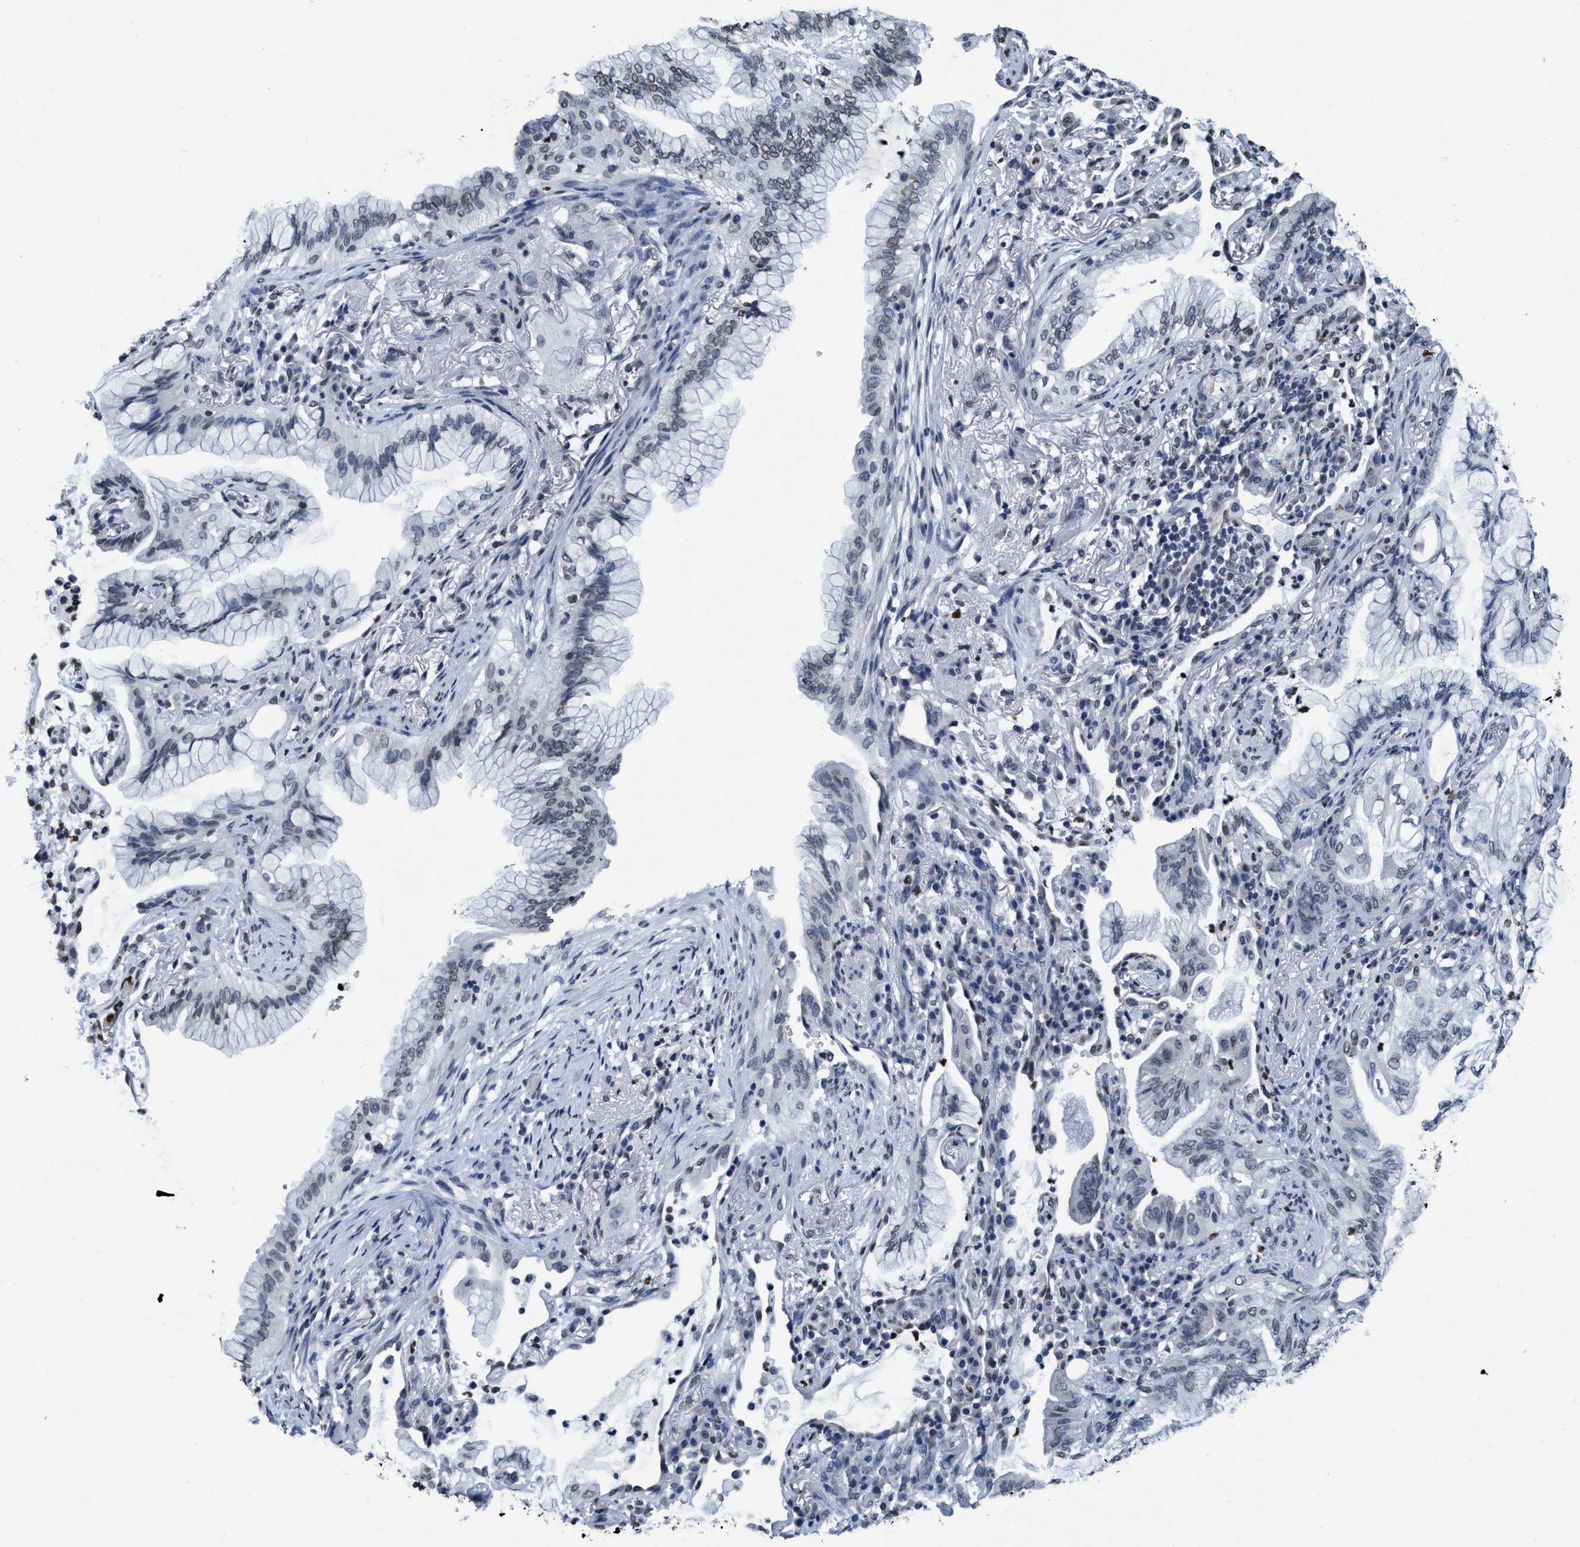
{"staining": {"intensity": "negative", "quantity": "none", "location": "none"}, "tissue": "lung cancer", "cell_type": "Tumor cells", "image_type": "cancer", "snomed": [{"axis": "morphology", "description": "Adenocarcinoma, NOS"}, {"axis": "topography", "description": "Lung"}], "caption": "A high-resolution micrograph shows immunohistochemistry (IHC) staining of lung cancer (adenocarcinoma), which demonstrates no significant staining in tumor cells. (Brightfield microscopy of DAB IHC at high magnification).", "gene": "CCNE2", "patient": {"sex": "female", "age": 70}}